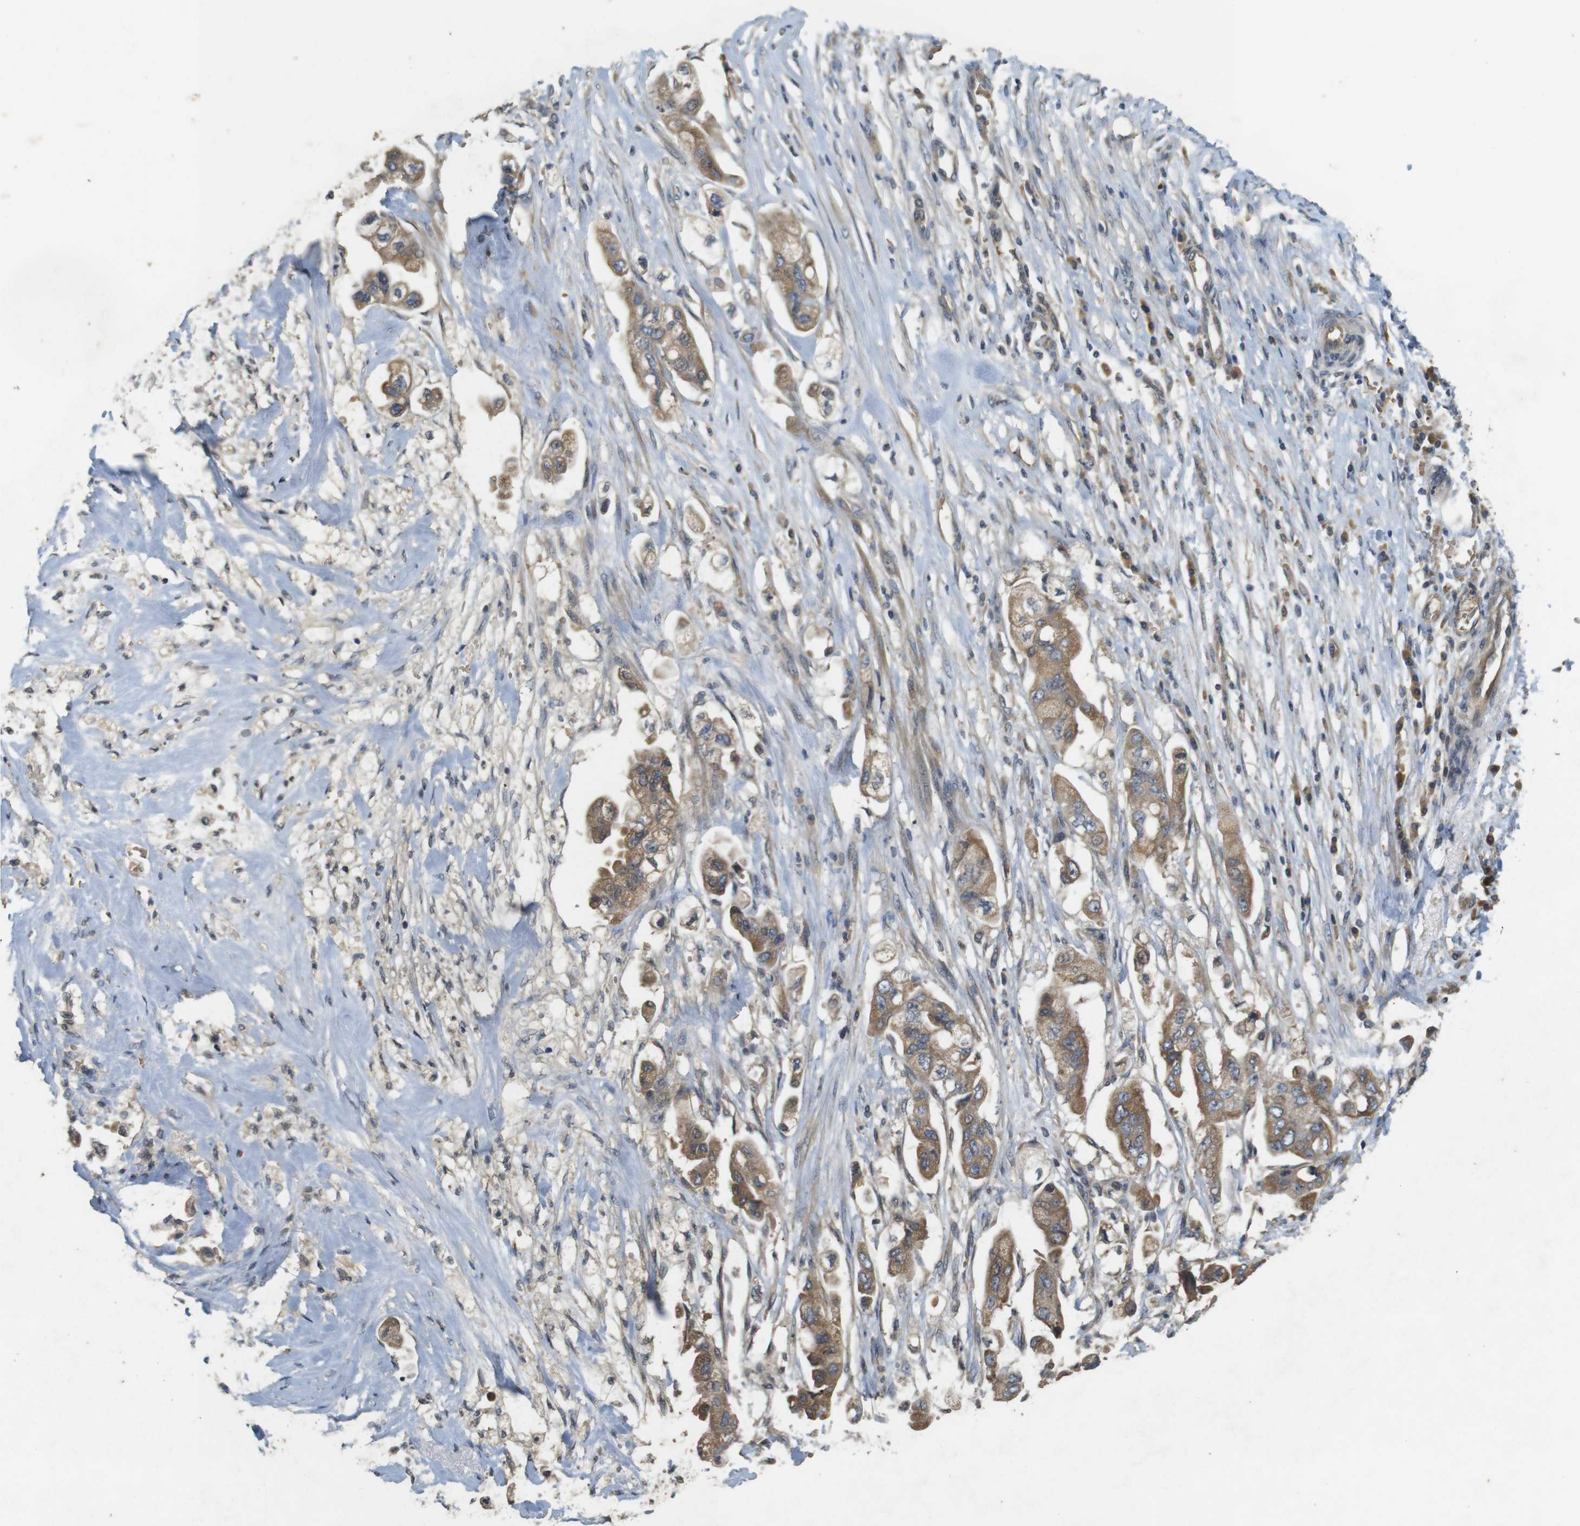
{"staining": {"intensity": "moderate", "quantity": ">75%", "location": "cytoplasmic/membranous"}, "tissue": "stomach cancer", "cell_type": "Tumor cells", "image_type": "cancer", "snomed": [{"axis": "morphology", "description": "Adenocarcinoma, NOS"}, {"axis": "topography", "description": "Stomach"}], "caption": "There is medium levels of moderate cytoplasmic/membranous staining in tumor cells of stomach adenocarcinoma, as demonstrated by immunohistochemical staining (brown color).", "gene": "CLTC", "patient": {"sex": "male", "age": 62}}